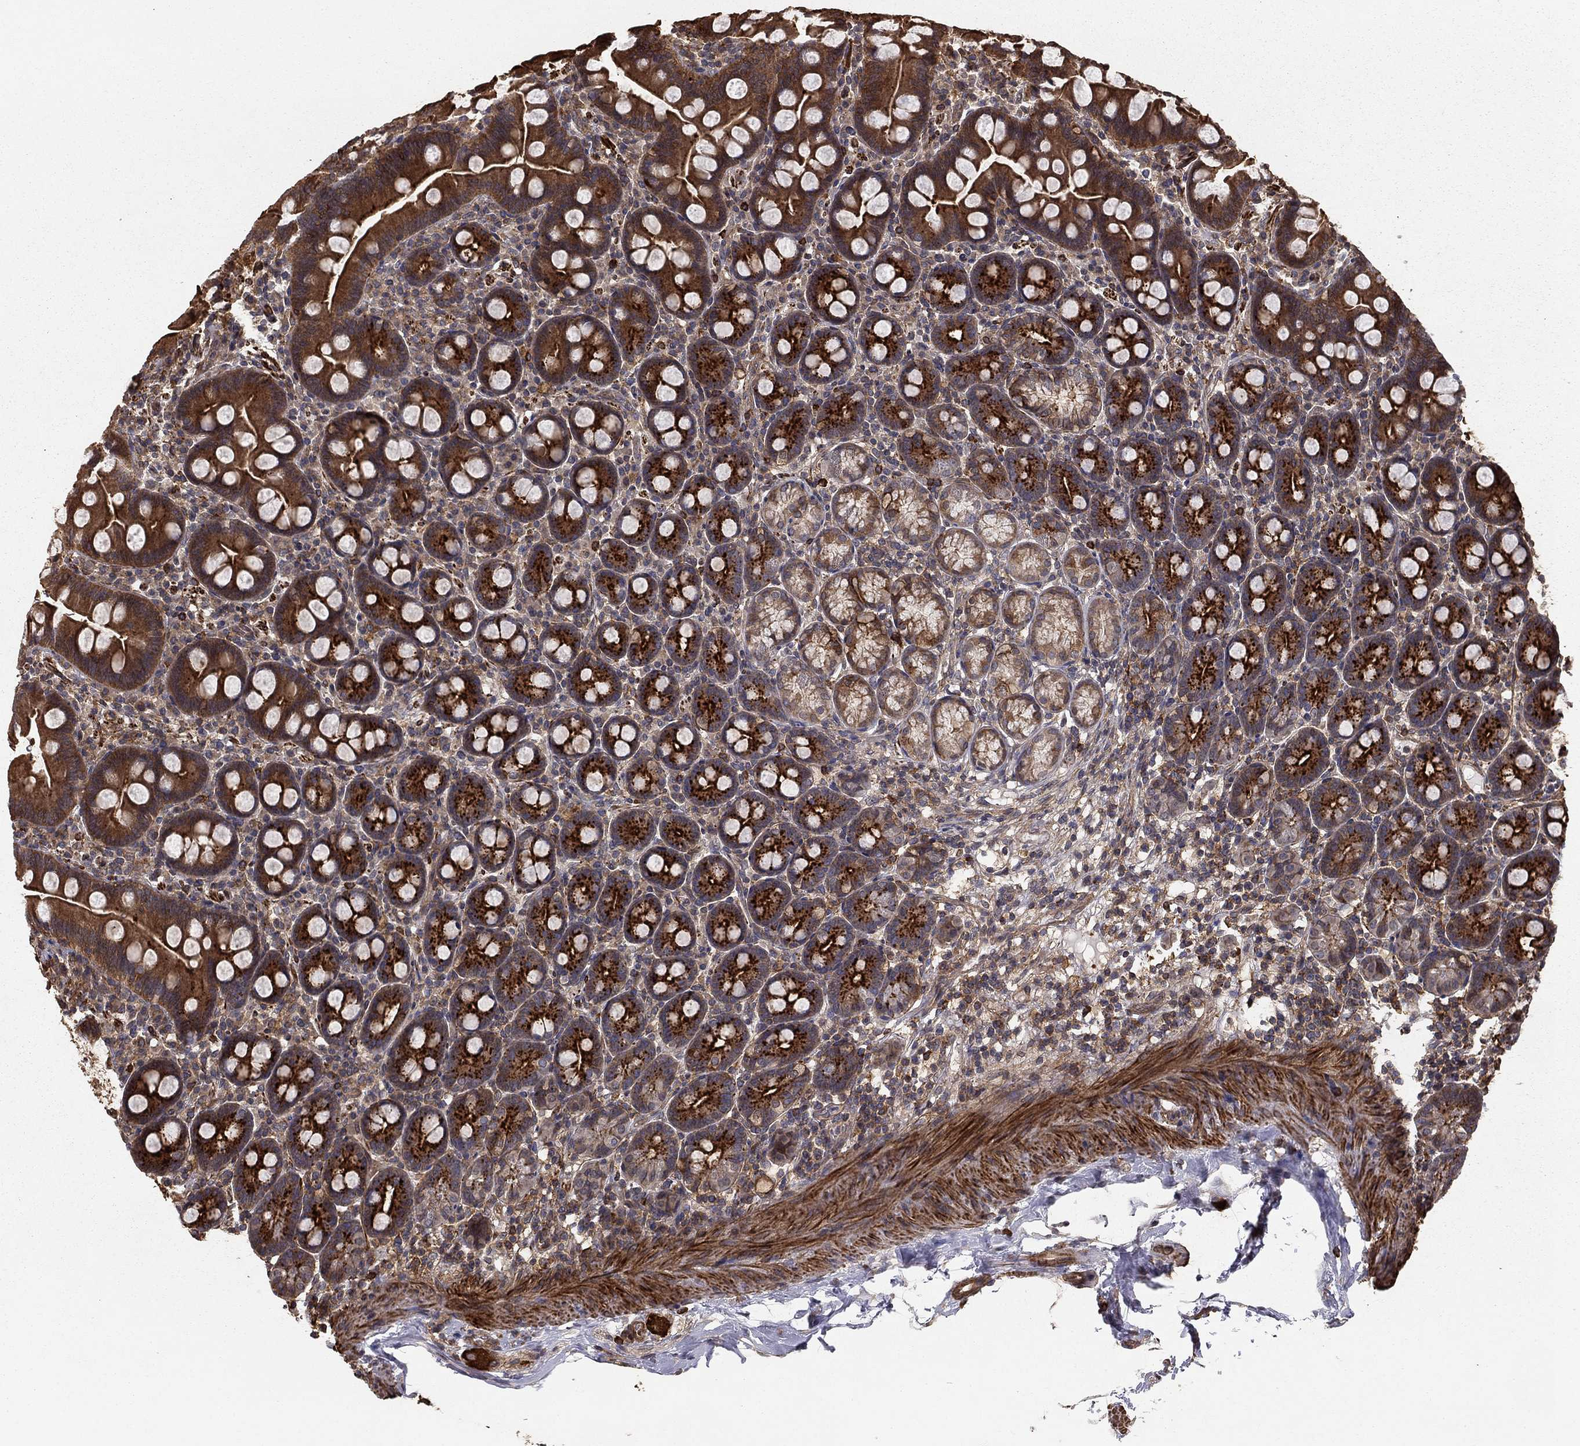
{"staining": {"intensity": "strong", "quantity": "25%-75%", "location": "cytoplasmic/membranous"}, "tissue": "small intestine", "cell_type": "Glandular cells", "image_type": "normal", "snomed": [{"axis": "morphology", "description": "Normal tissue, NOS"}, {"axis": "topography", "description": "Small intestine"}], "caption": "A high-resolution image shows immunohistochemistry staining of normal small intestine, which exhibits strong cytoplasmic/membranous expression in about 25%-75% of glandular cells.", "gene": "HABP4", "patient": {"sex": "female", "age": 44}}